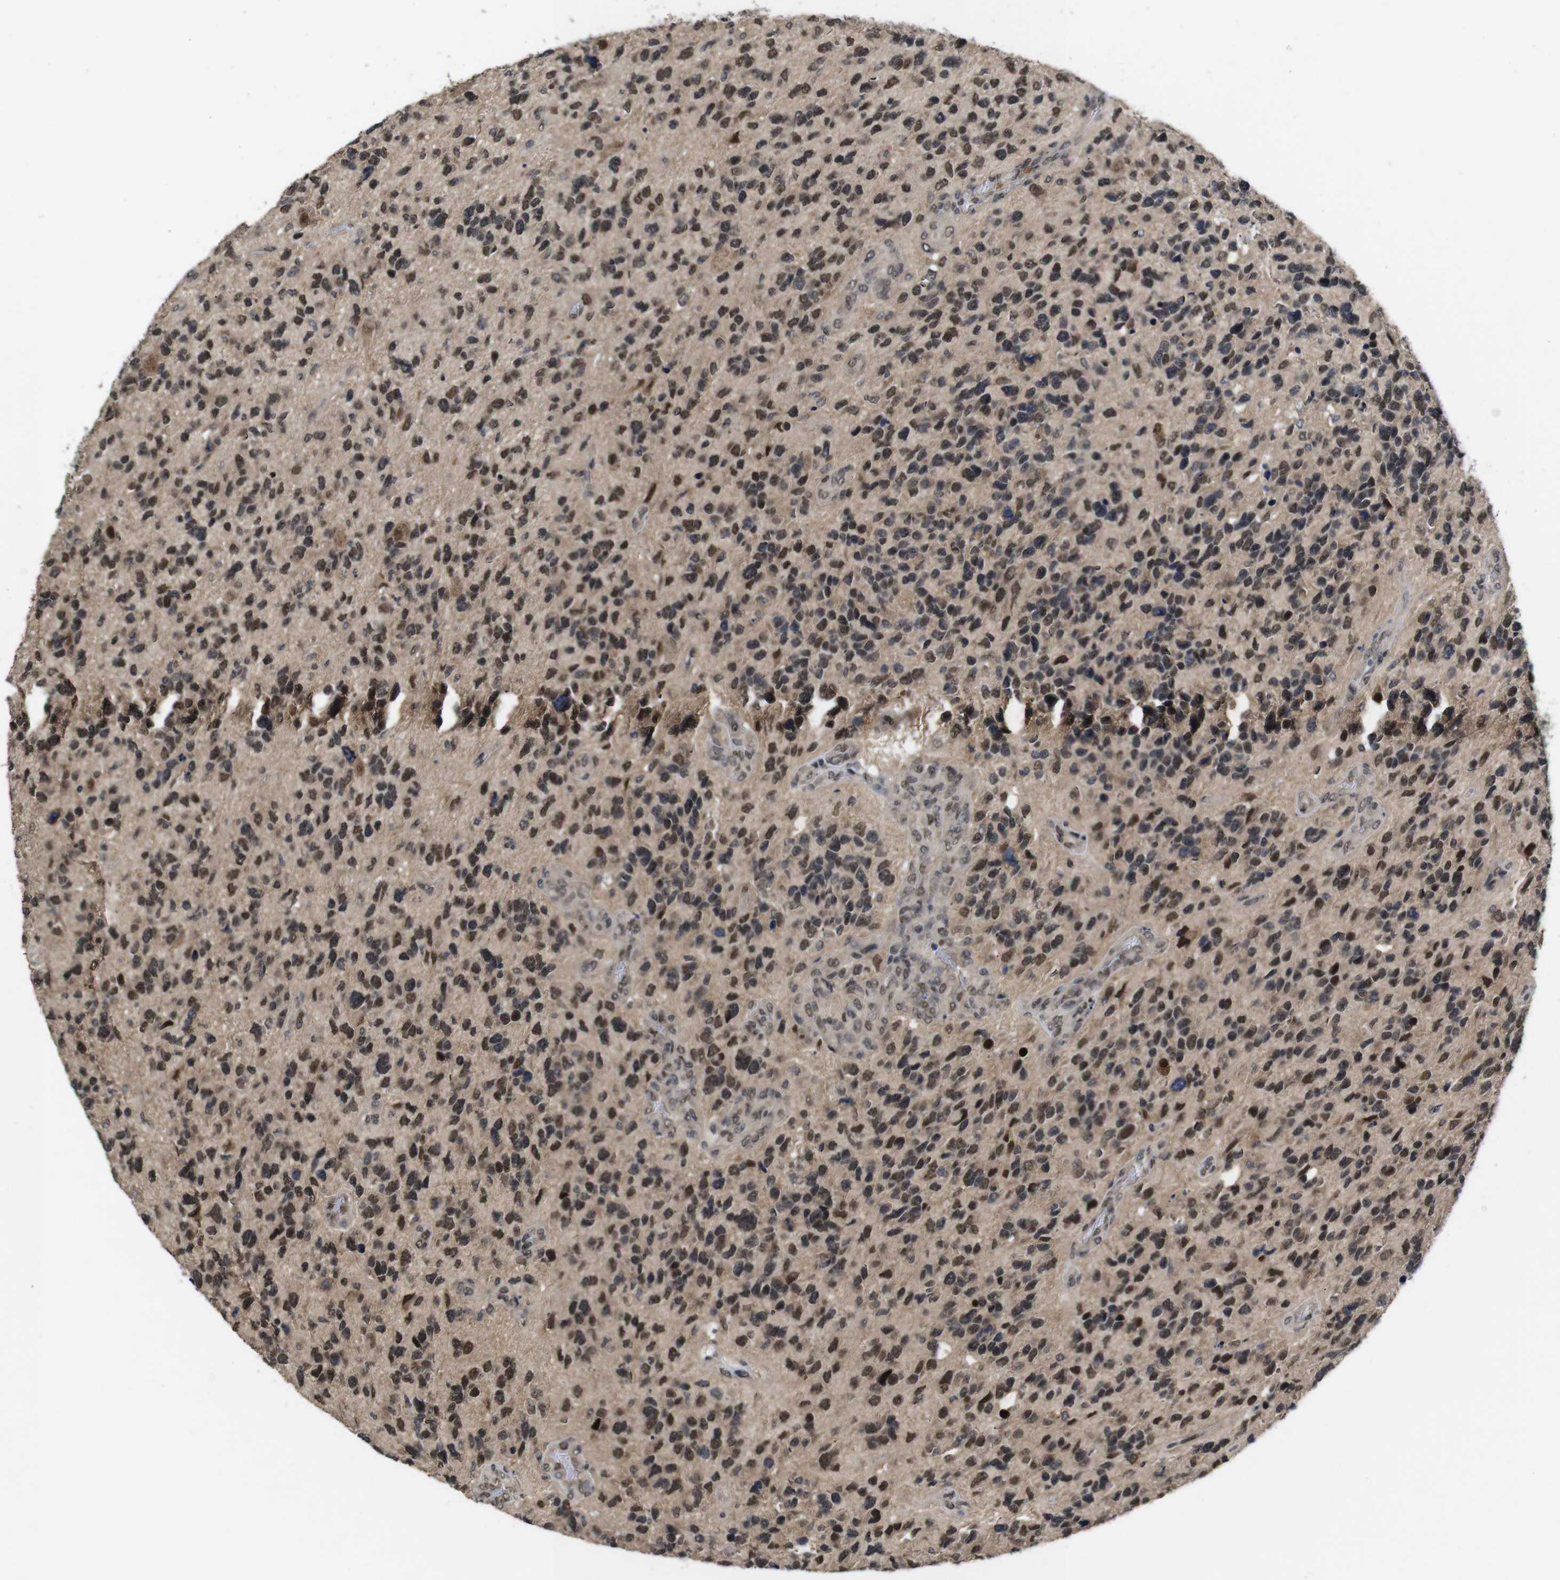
{"staining": {"intensity": "moderate", "quantity": ">75%", "location": "nuclear"}, "tissue": "glioma", "cell_type": "Tumor cells", "image_type": "cancer", "snomed": [{"axis": "morphology", "description": "Glioma, malignant, High grade"}, {"axis": "topography", "description": "Brain"}], "caption": "Moderate nuclear positivity for a protein is appreciated in about >75% of tumor cells of glioma using IHC.", "gene": "ZBTB46", "patient": {"sex": "female", "age": 58}}